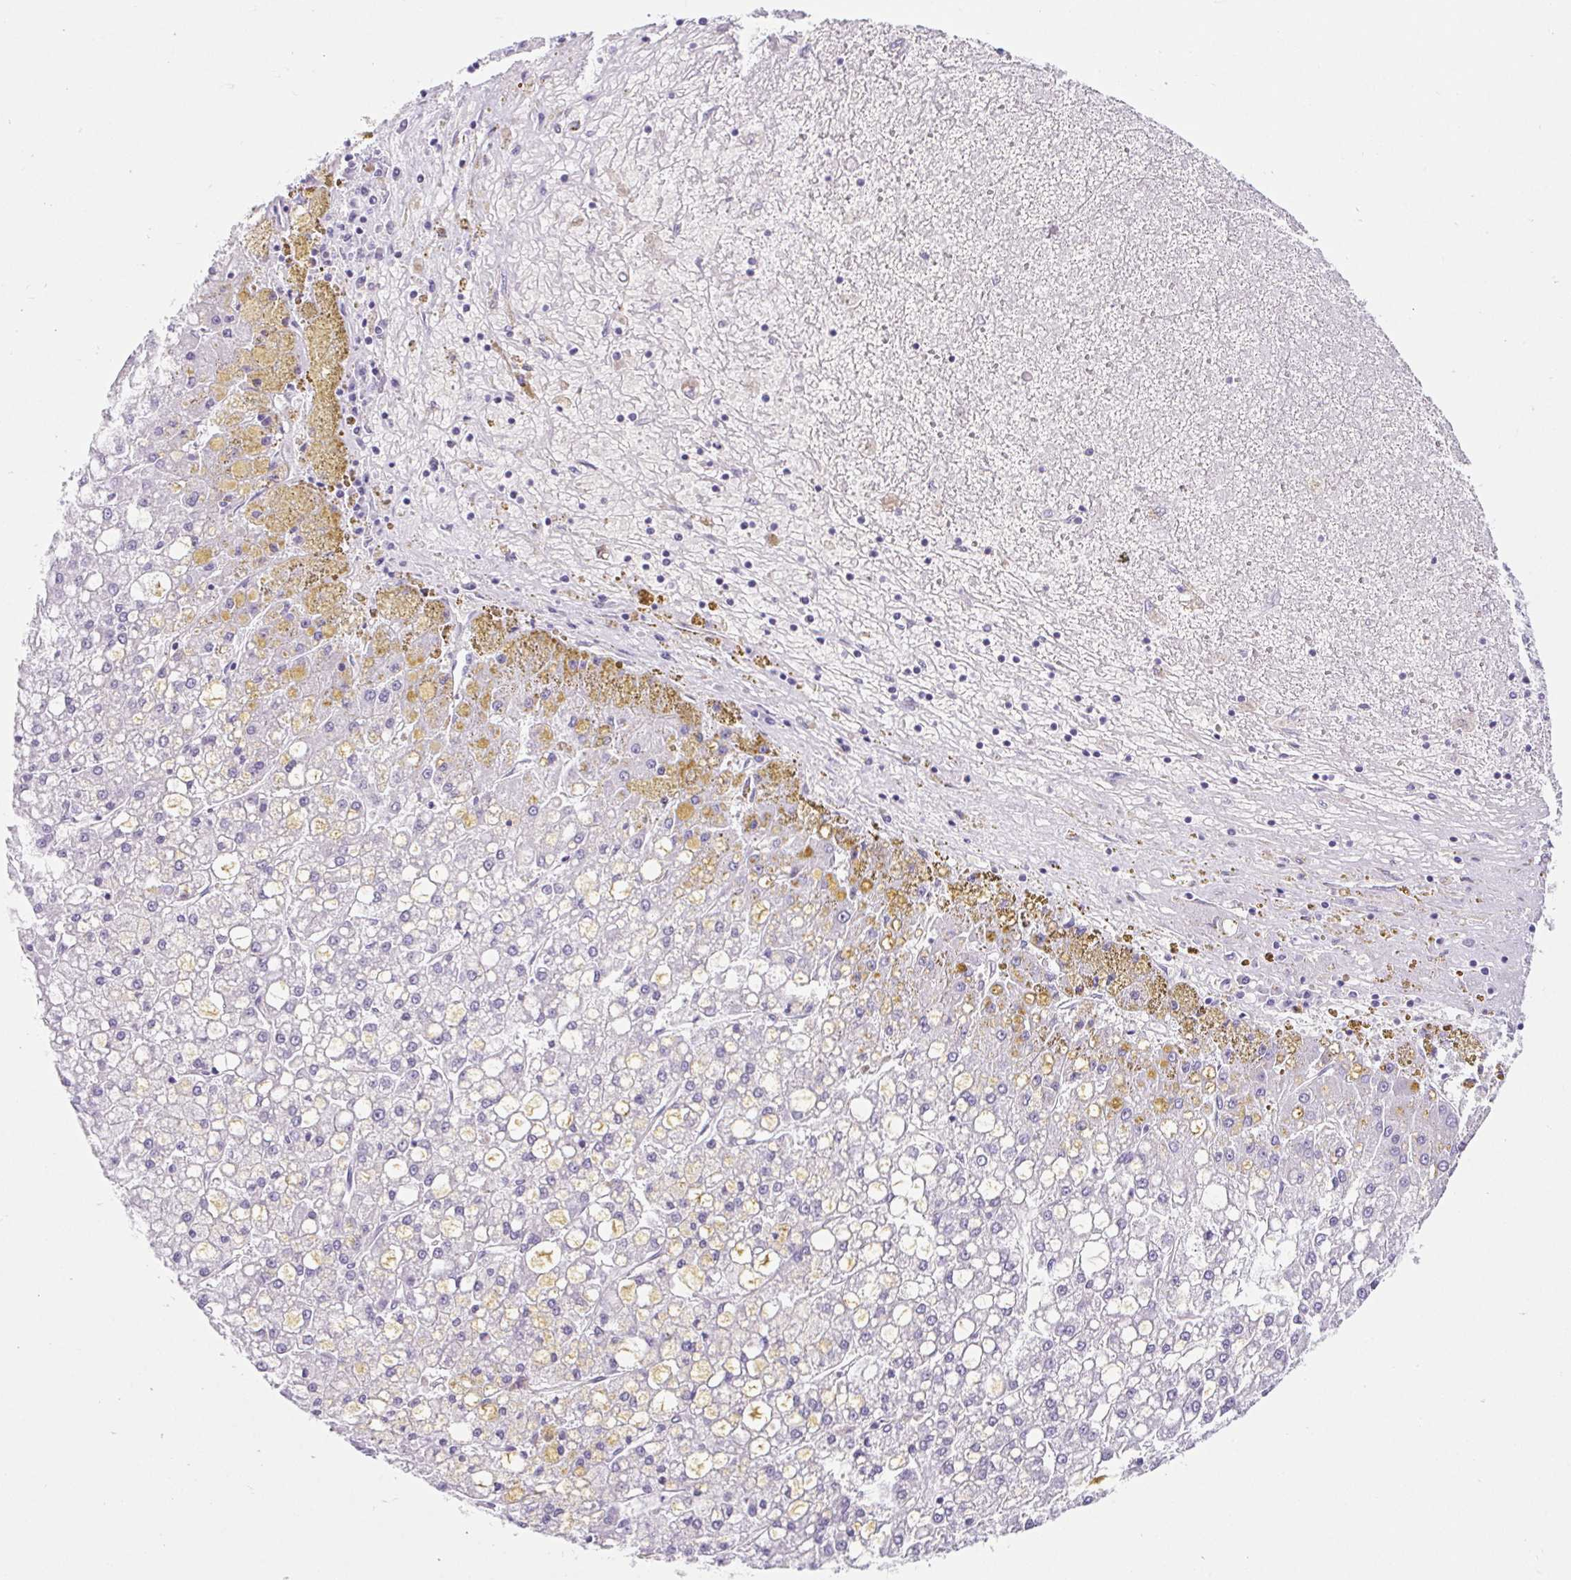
{"staining": {"intensity": "negative", "quantity": "none", "location": "none"}, "tissue": "liver cancer", "cell_type": "Tumor cells", "image_type": "cancer", "snomed": [{"axis": "morphology", "description": "Carcinoma, Hepatocellular, NOS"}, {"axis": "topography", "description": "Liver"}], "caption": "Tumor cells are negative for protein expression in human liver cancer.", "gene": "BCAS1", "patient": {"sex": "male", "age": 67}}